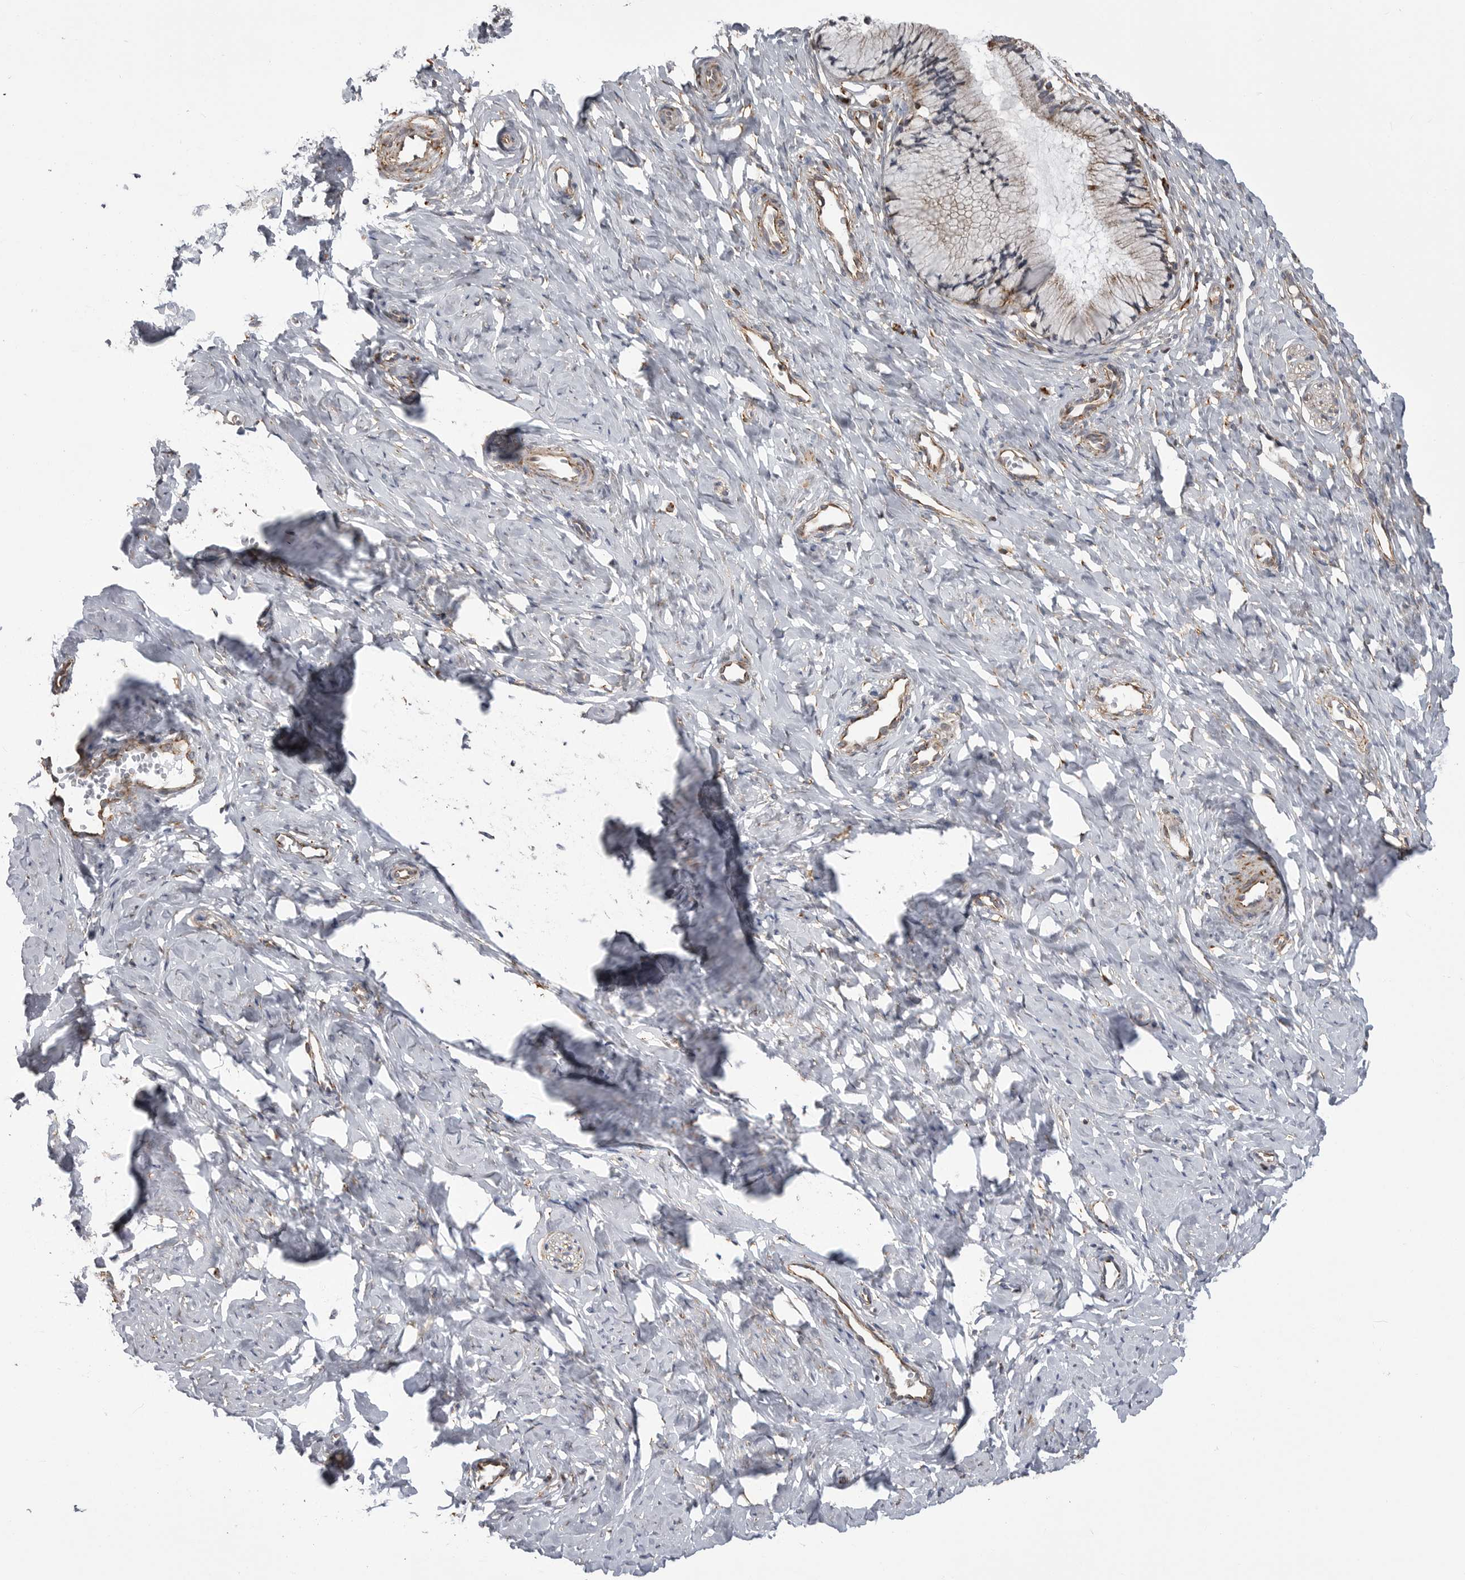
{"staining": {"intensity": "weak", "quantity": ">75%", "location": "cytoplasmic/membranous"}, "tissue": "cervix", "cell_type": "Glandular cells", "image_type": "normal", "snomed": [{"axis": "morphology", "description": "Normal tissue, NOS"}, {"axis": "topography", "description": "Cervix"}], "caption": "Protein analysis of benign cervix shows weak cytoplasmic/membranous expression in approximately >75% of glandular cells. (brown staining indicates protein expression, while blue staining denotes nuclei).", "gene": "FH", "patient": {"sex": "female", "age": 27}}